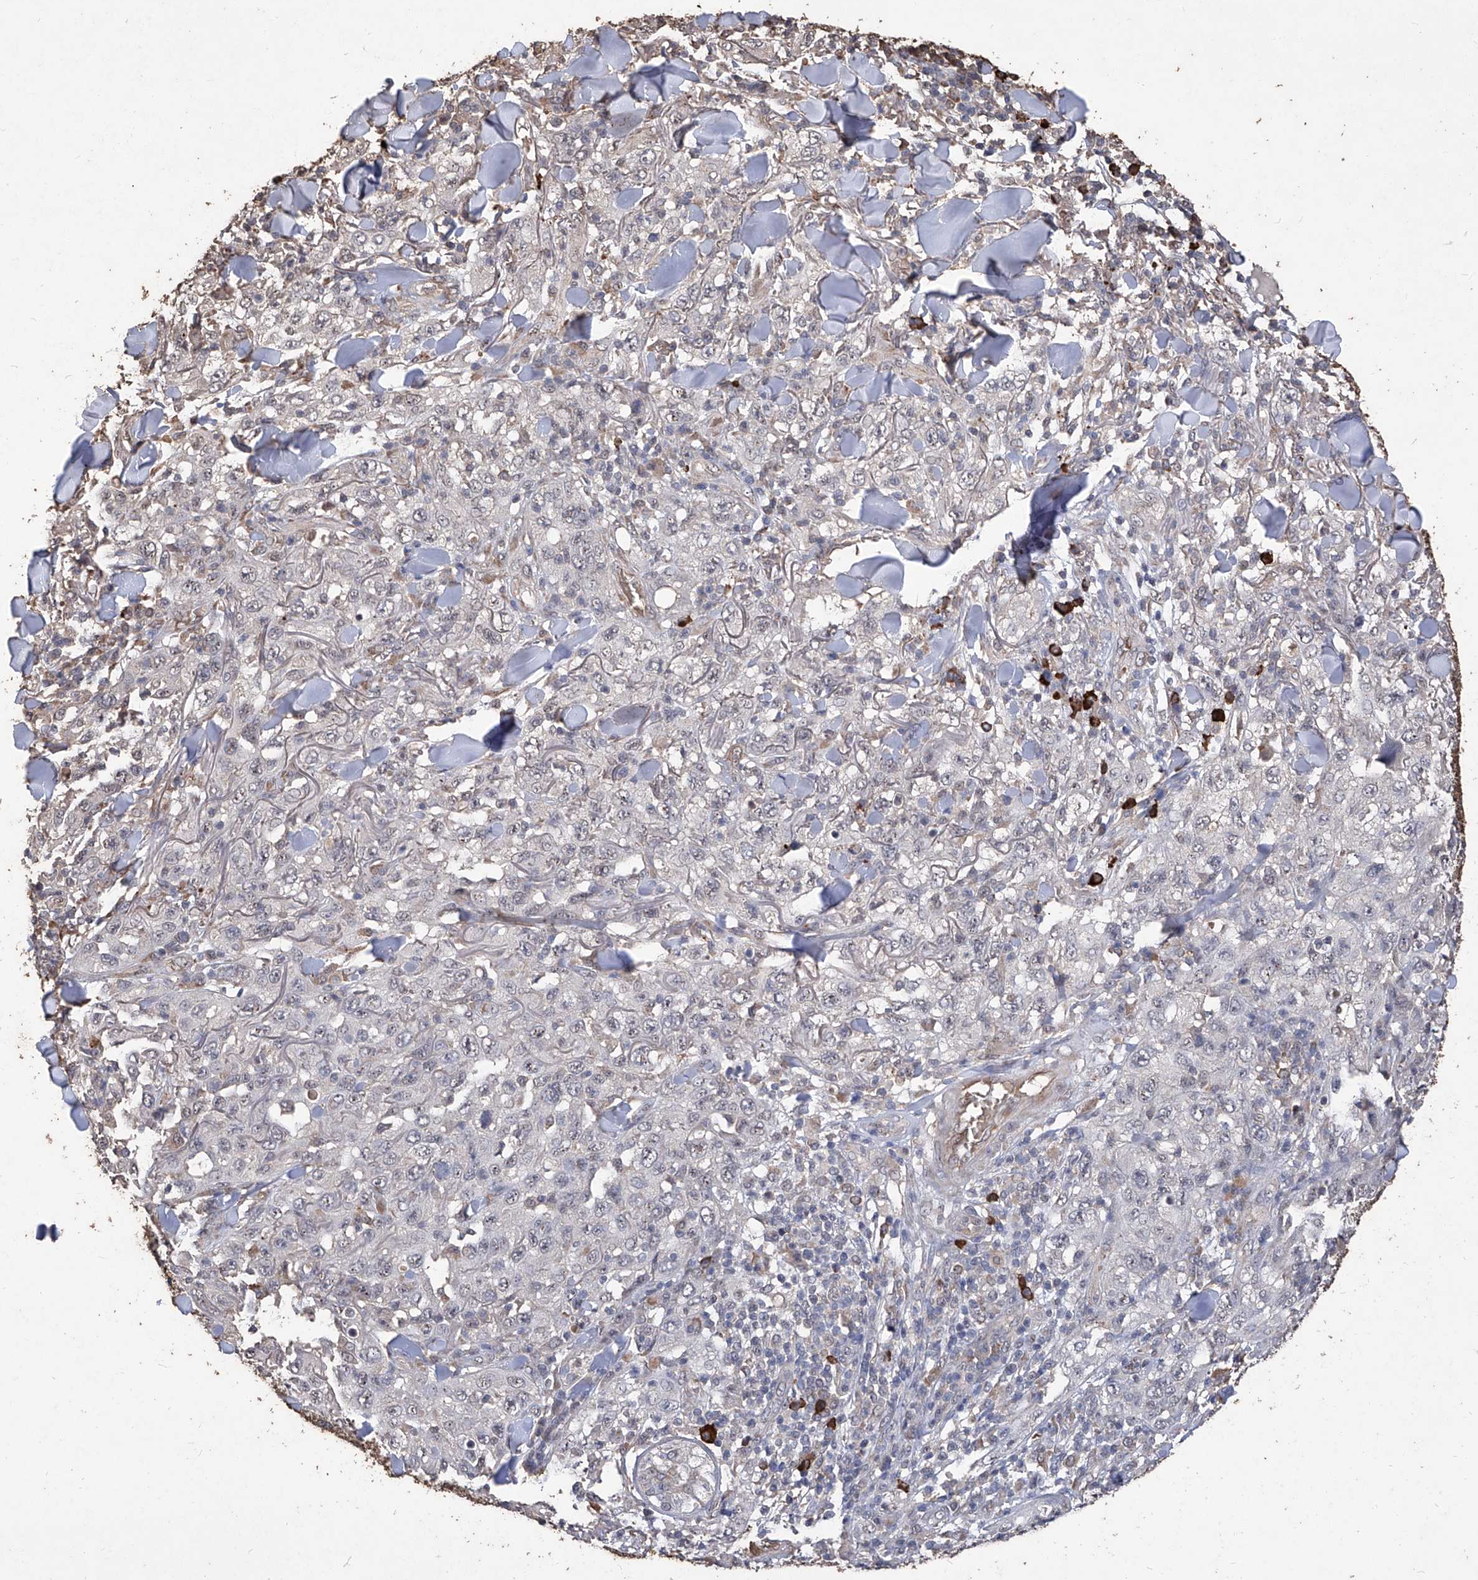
{"staining": {"intensity": "negative", "quantity": "none", "location": "none"}, "tissue": "skin cancer", "cell_type": "Tumor cells", "image_type": "cancer", "snomed": [{"axis": "morphology", "description": "Squamous cell carcinoma, NOS"}, {"axis": "topography", "description": "Skin"}], "caption": "There is no significant expression in tumor cells of squamous cell carcinoma (skin).", "gene": "EML1", "patient": {"sex": "female", "age": 88}}